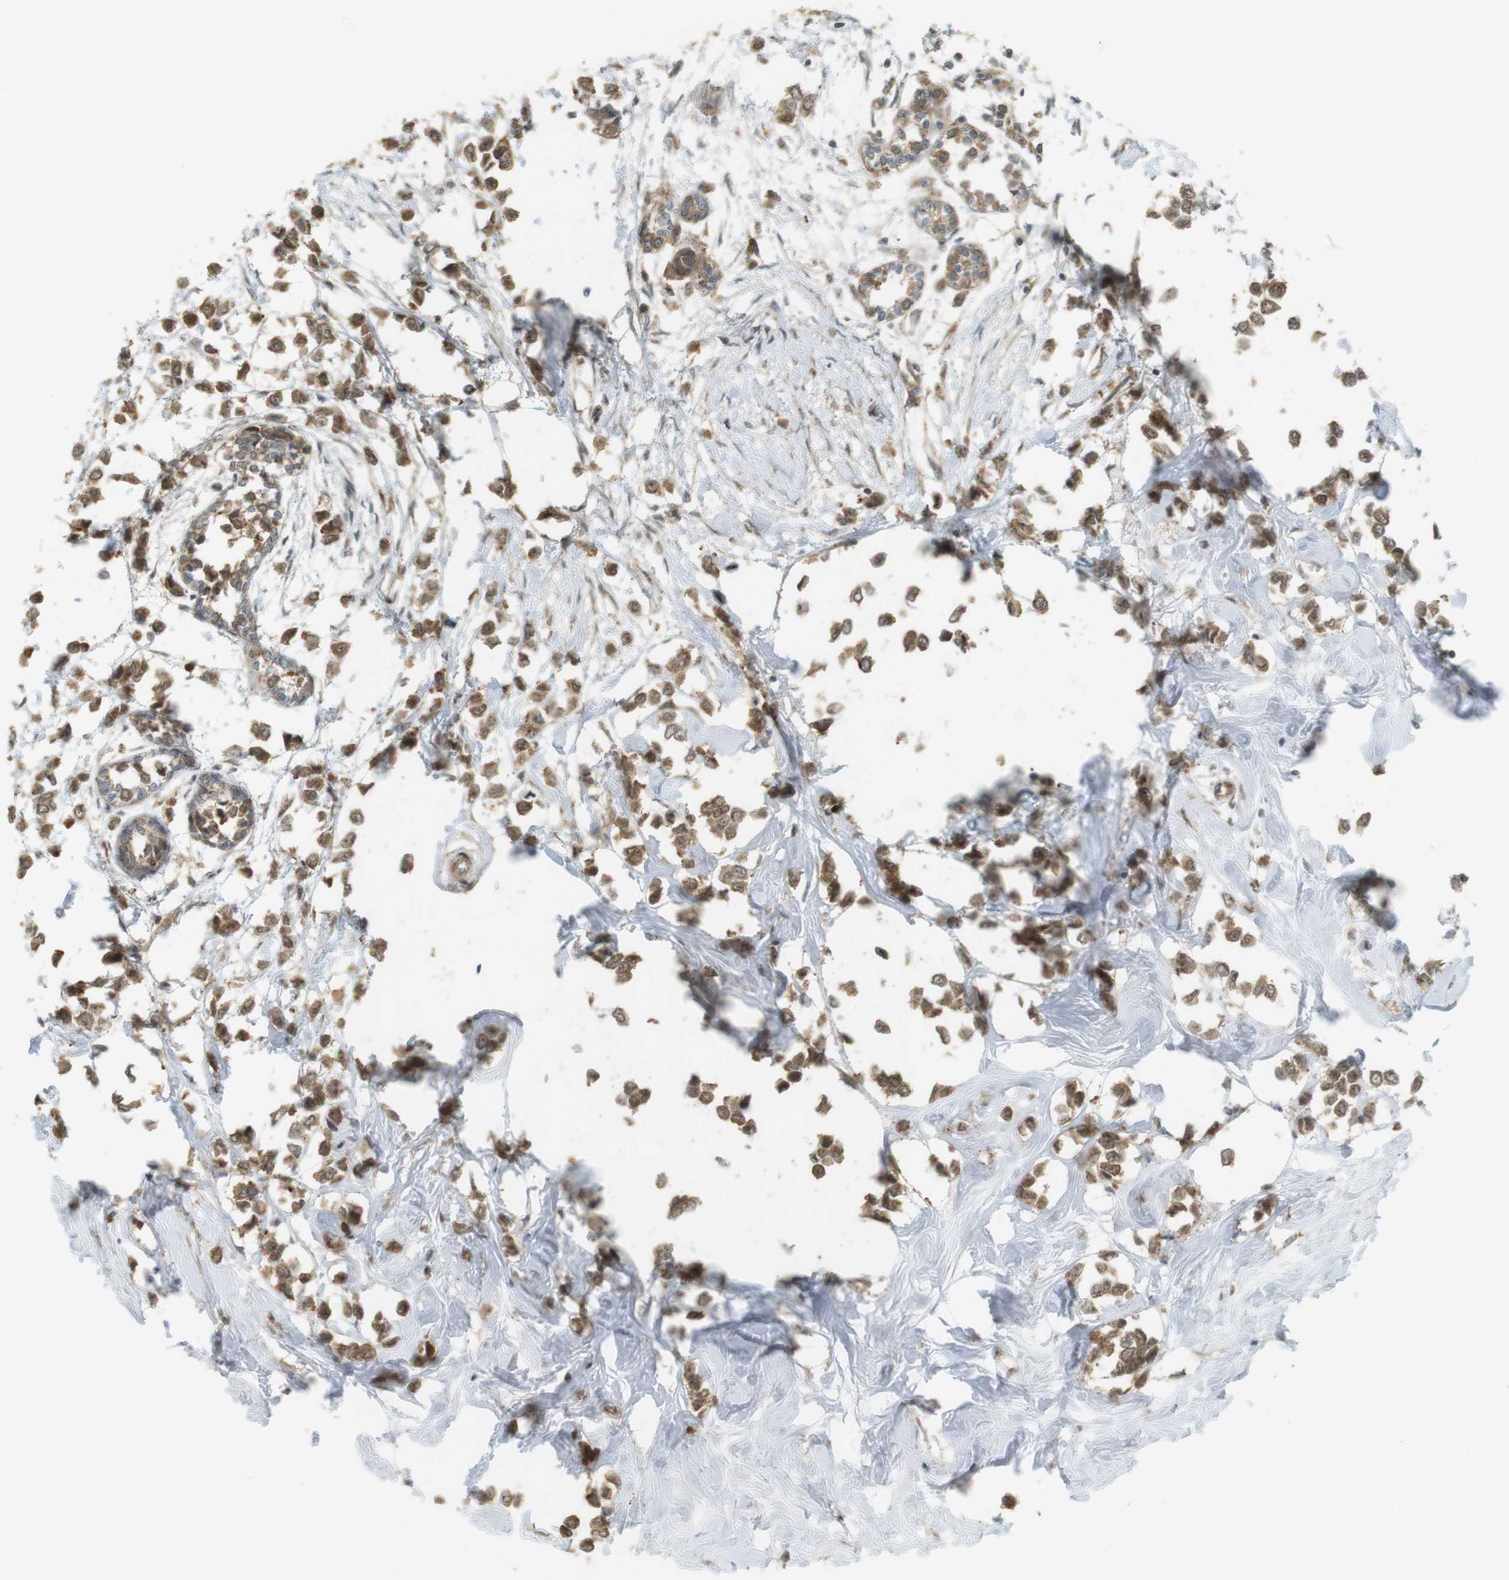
{"staining": {"intensity": "moderate", "quantity": ">75%", "location": "cytoplasmic/membranous,nuclear"}, "tissue": "breast cancer", "cell_type": "Tumor cells", "image_type": "cancer", "snomed": [{"axis": "morphology", "description": "Lobular carcinoma"}, {"axis": "topography", "description": "Breast"}], "caption": "Immunohistochemistry photomicrograph of lobular carcinoma (breast) stained for a protein (brown), which exhibits medium levels of moderate cytoplasmic/membranous and nuclear staining in about >75% of tumor cells.", "gene": "PA2G4", "patient": {"sex": "female", "age": 51}}